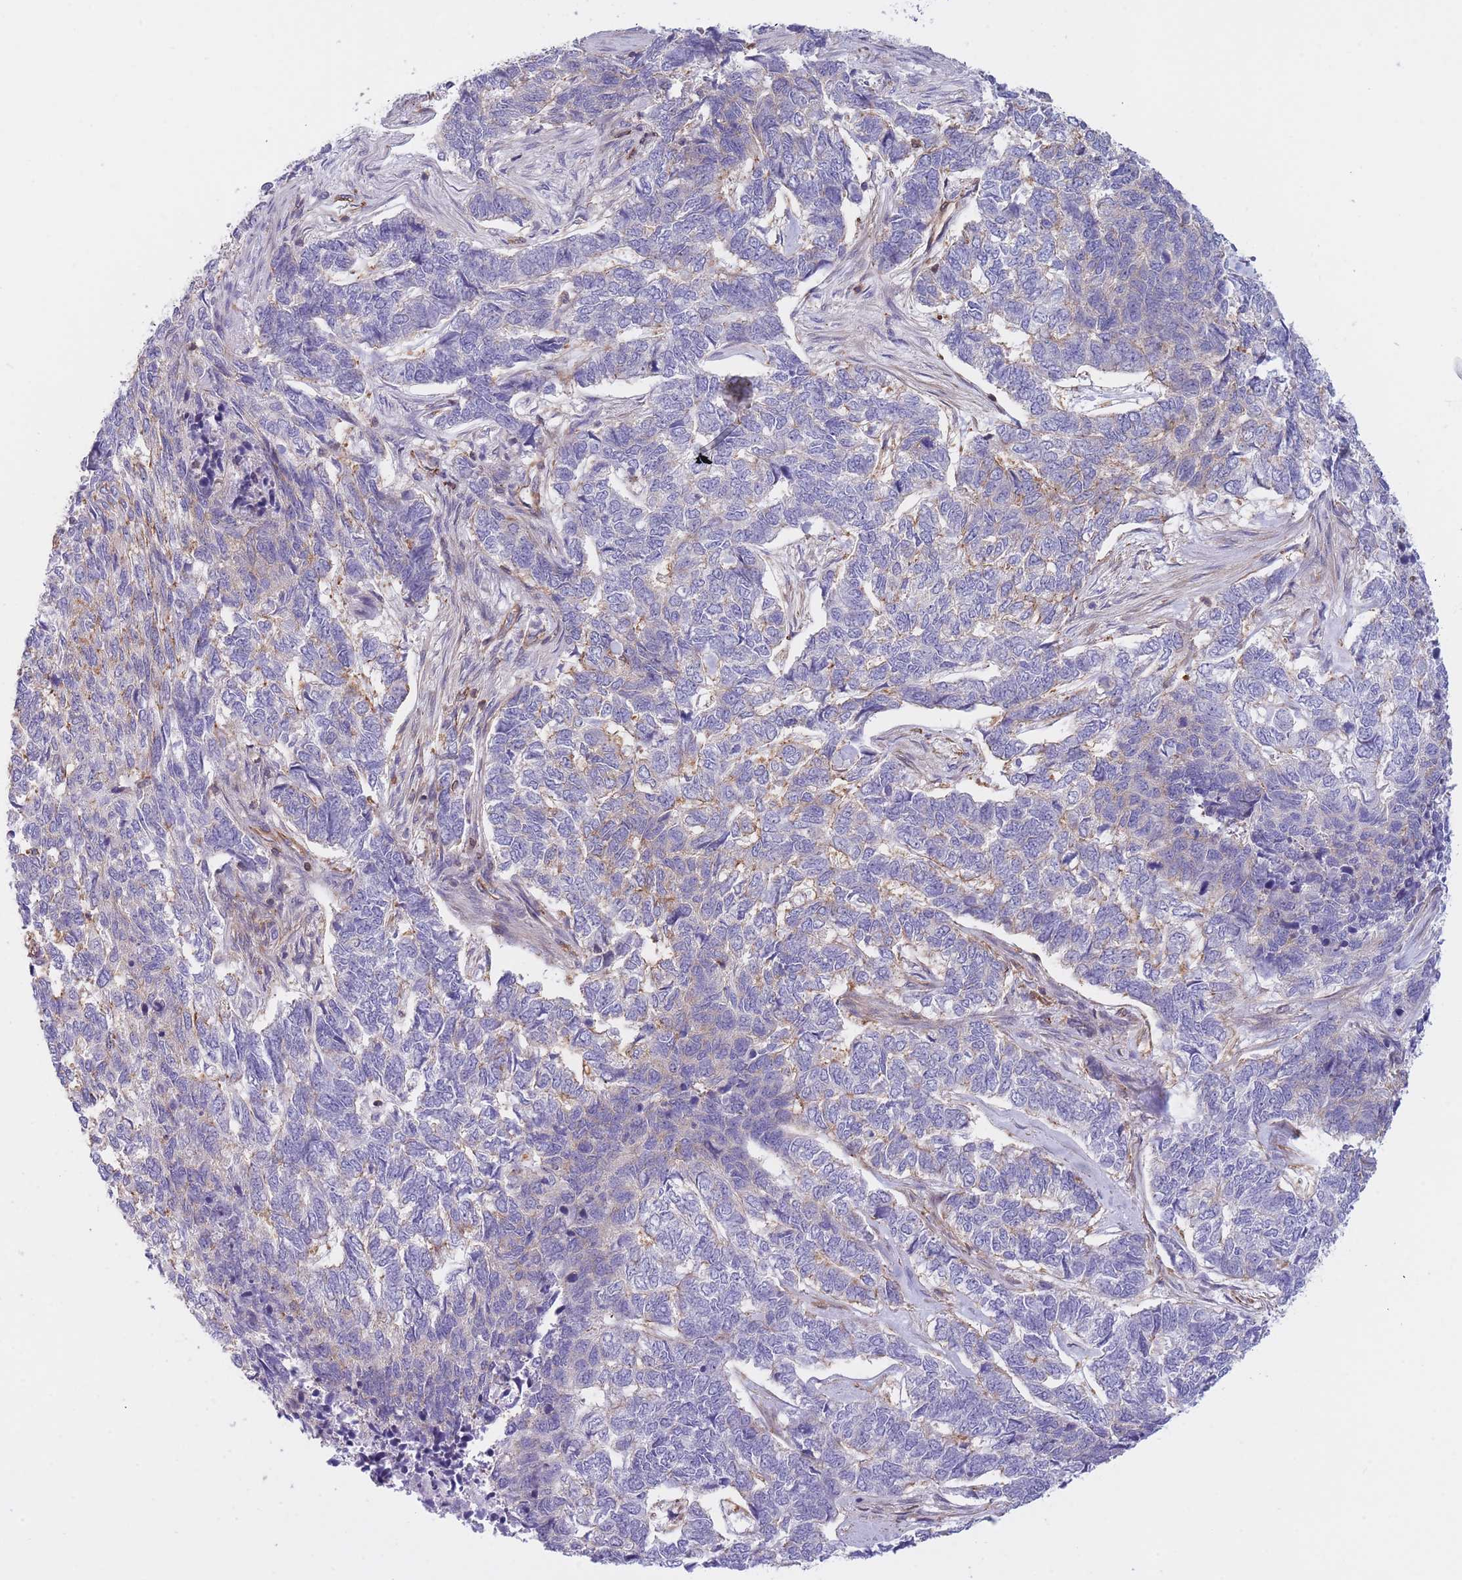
{"staining": {"intensity": "weak", "quantity": "<25%", "location": "cytoplasmic/membranous"}, "tissue": "skin cancer", "cell_type": "Tumor cells", "image_type": "cancer", "snomed": [{"axis": "morphology", "description": "Basal cell carcinoma"}, {"axis": "topography", "description": "Skin"}], "caption": "Protein analysis of skin basal cell carcinoma exhibits no significant expression in tumor cells.", "gene": "CDC25B", "patient": {"sex": "female", "age": 65}}